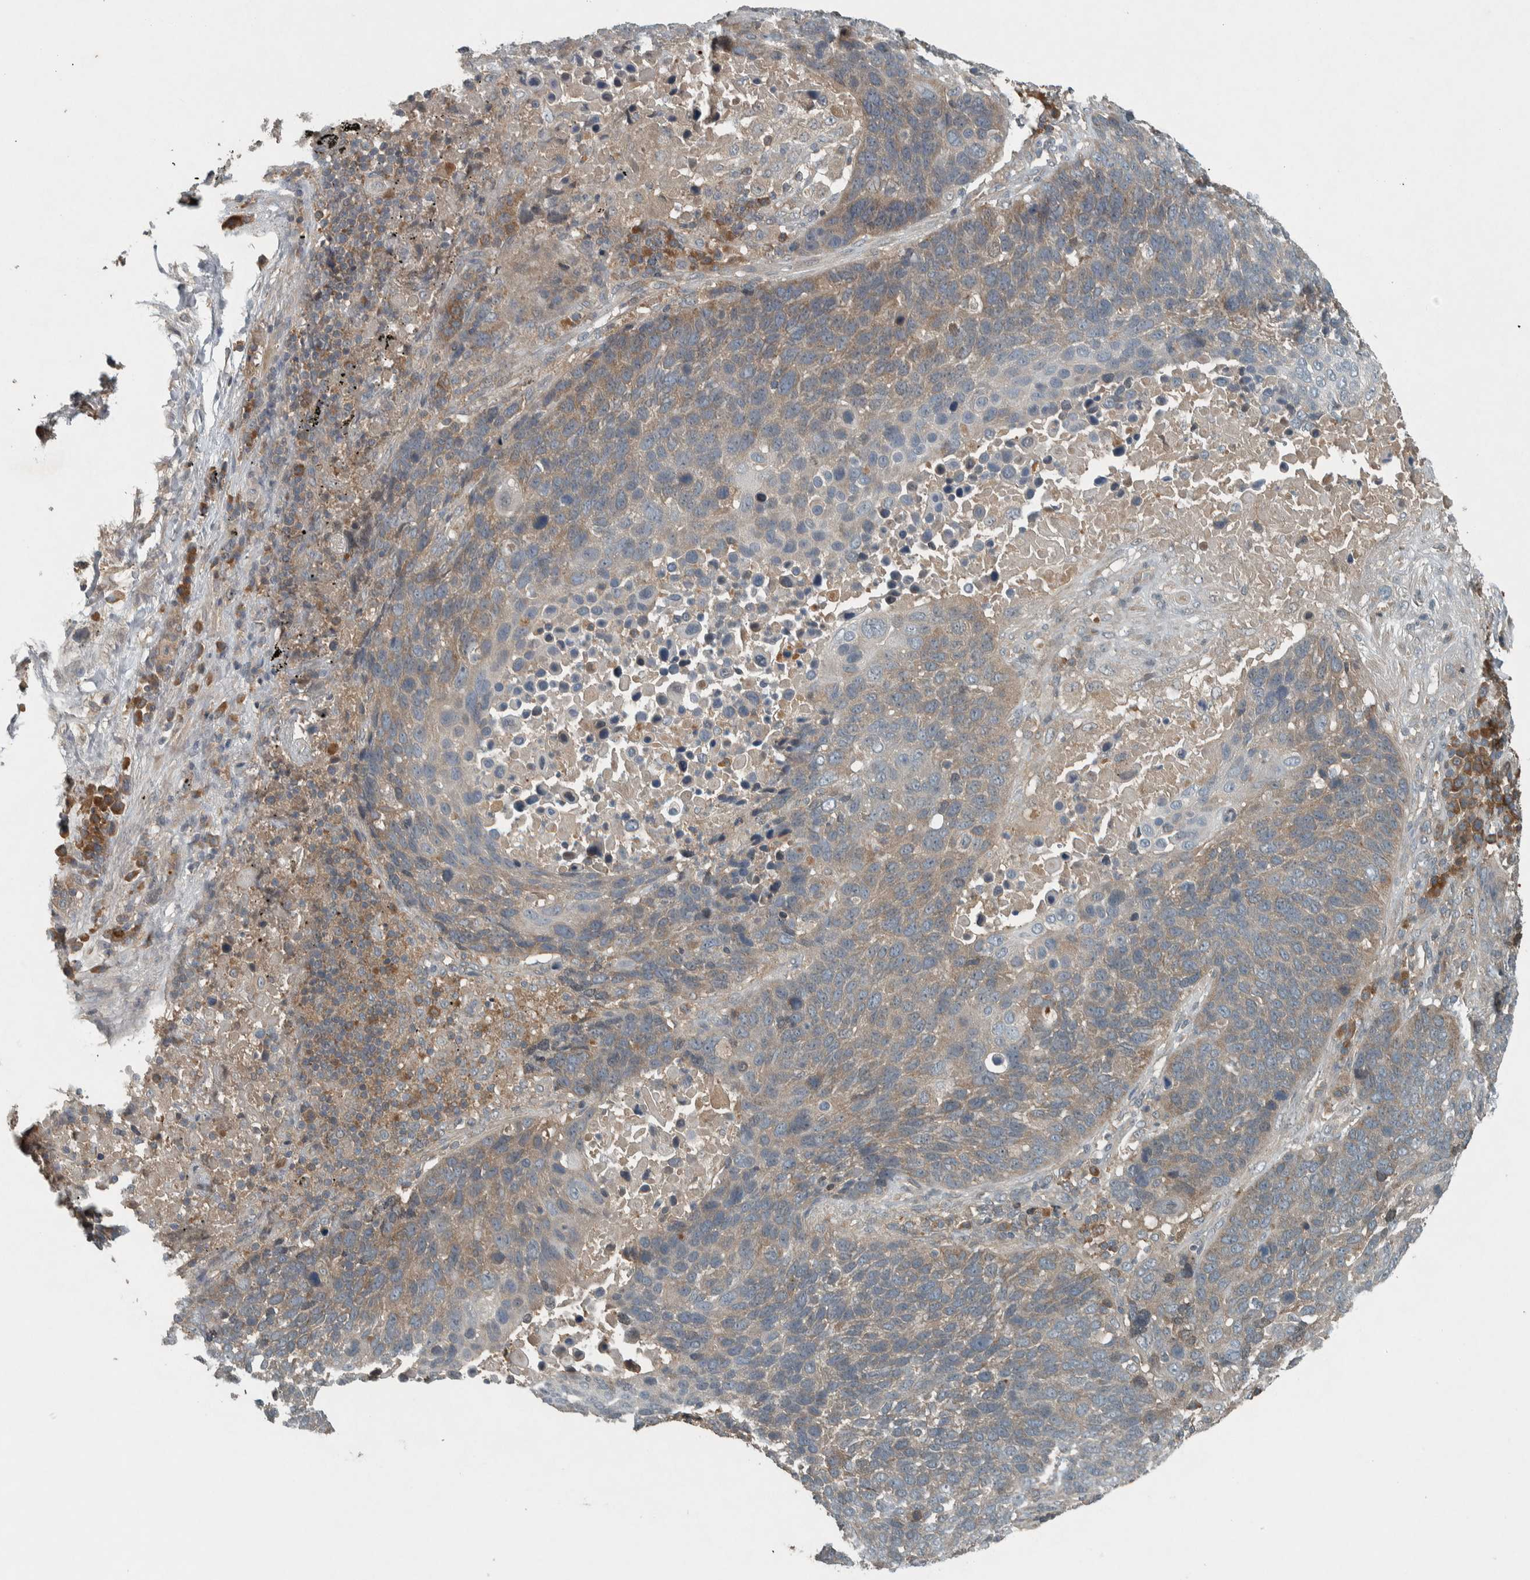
{"staining": {"intensity": "weak", "quantity": "25%-75%", "location": "cytoplasmic/membranous"}, "tissue": "lung cancer", "cell_type": "Tumor cells", "image_type": "cancer", "snomed": [{"axis": "morphology", "description": "Squamous cell carcinoma, NOS"}, {"axis": "topography", "description": "Lung"}], "caption": "Tumor cells display weak cytoplasmic/membranous staining in approximately 25%-75% of cells in lung cancer (squamous cell carcinoma).", "gene": "CLCN2", "patient": {"sex": "male", "age": 66}}